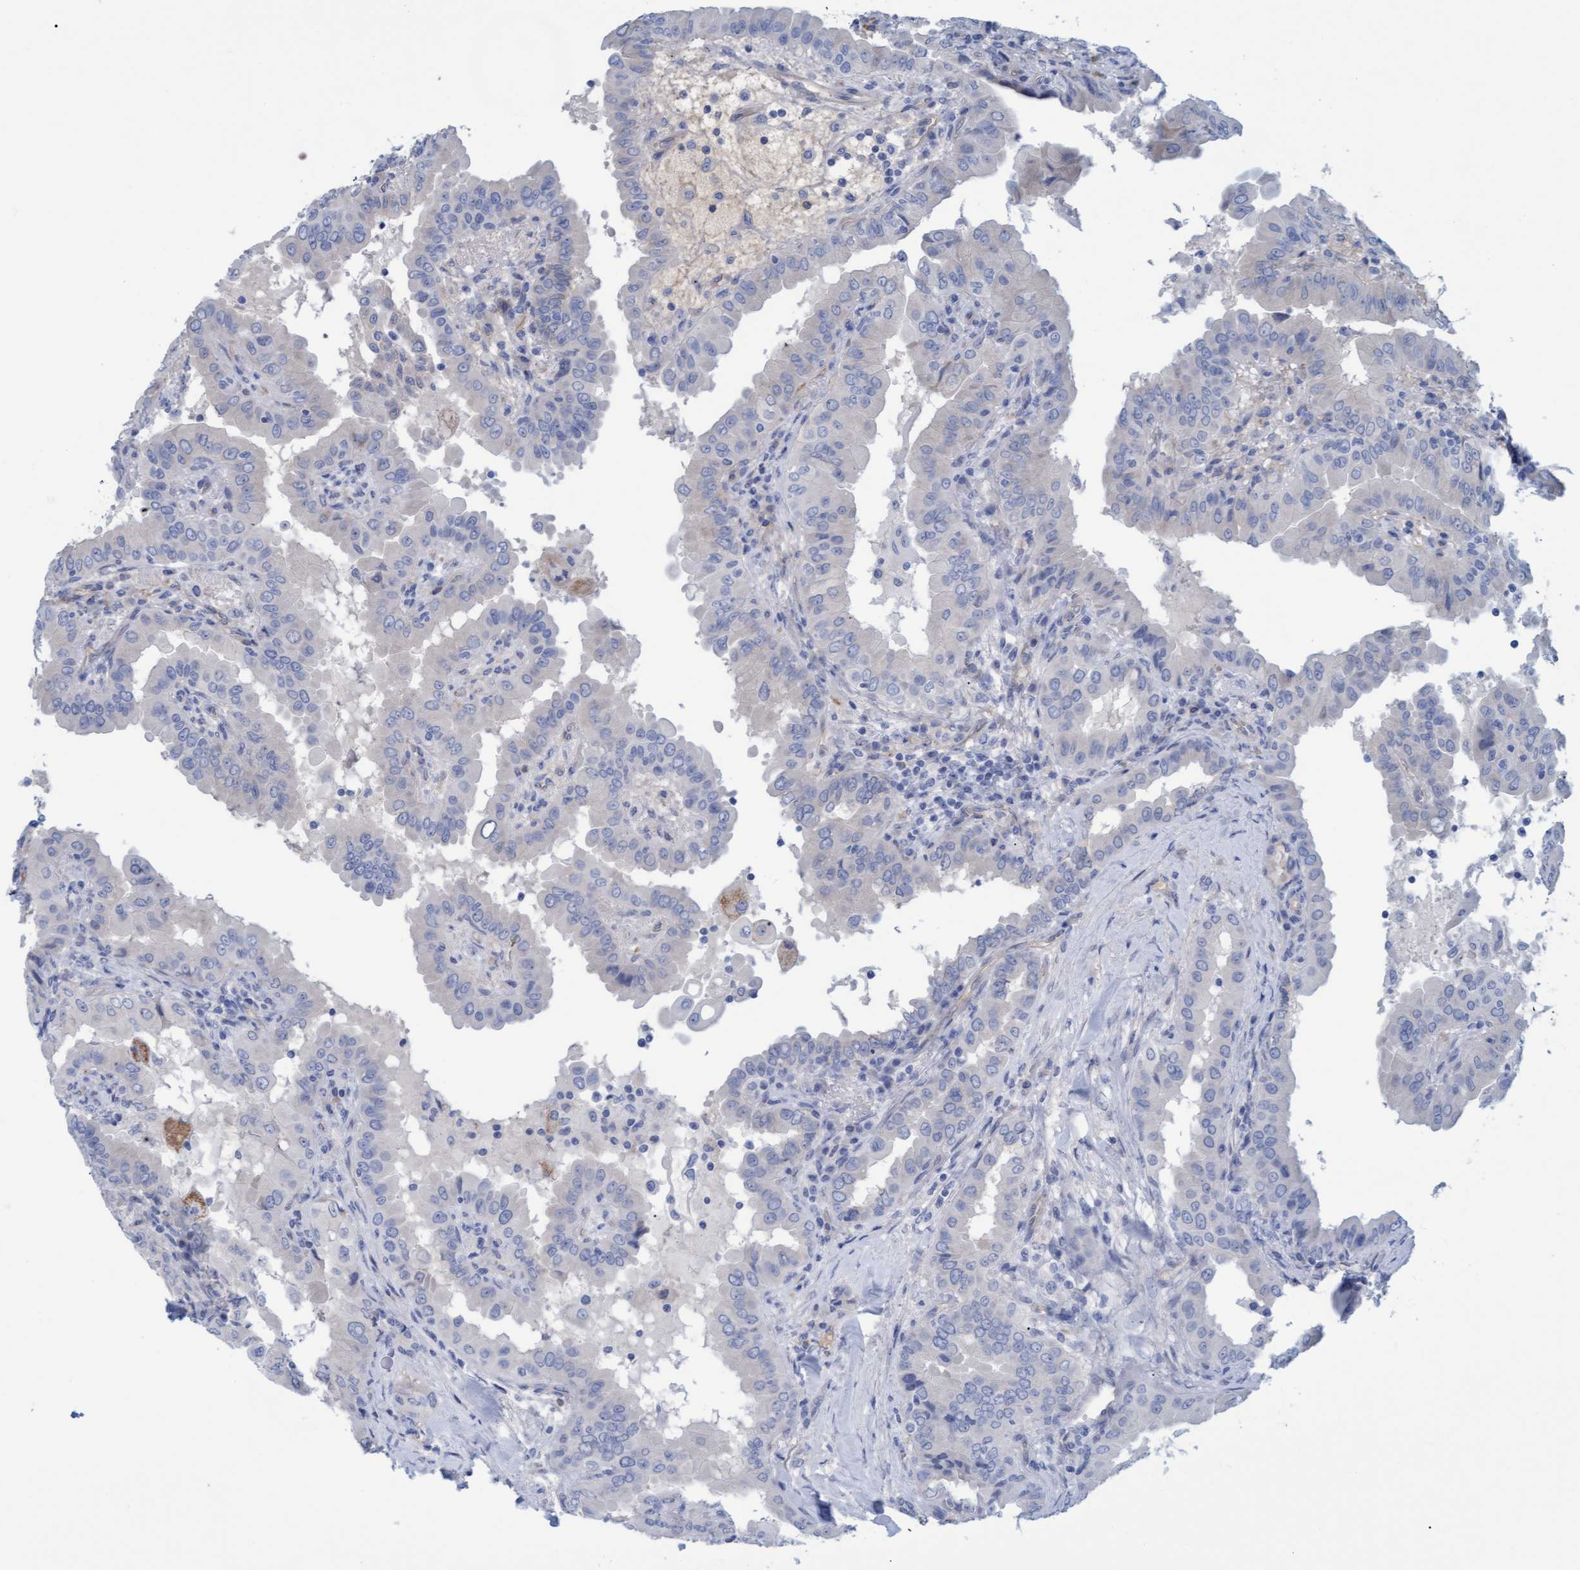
{"staining": {"intensity": "negative", "quantity": "none", "location": "none"}, "tissue": "thyroid cancer", "cell_type": "Tumor cells", "image_type": "cancer", "snomed": [{"axis": "morphology", "description": "Papillary adenocarcinoma, NOS"}, {"axis": "topography", "description": "Thyroid gland"}], "caption": "Micrograph shows no protein positivity in tumor cells of papillary adenocarcinoma (thyroid) tissue.", "gene": "STXBP1", "patient": {"sex": "male", "age": 33}}